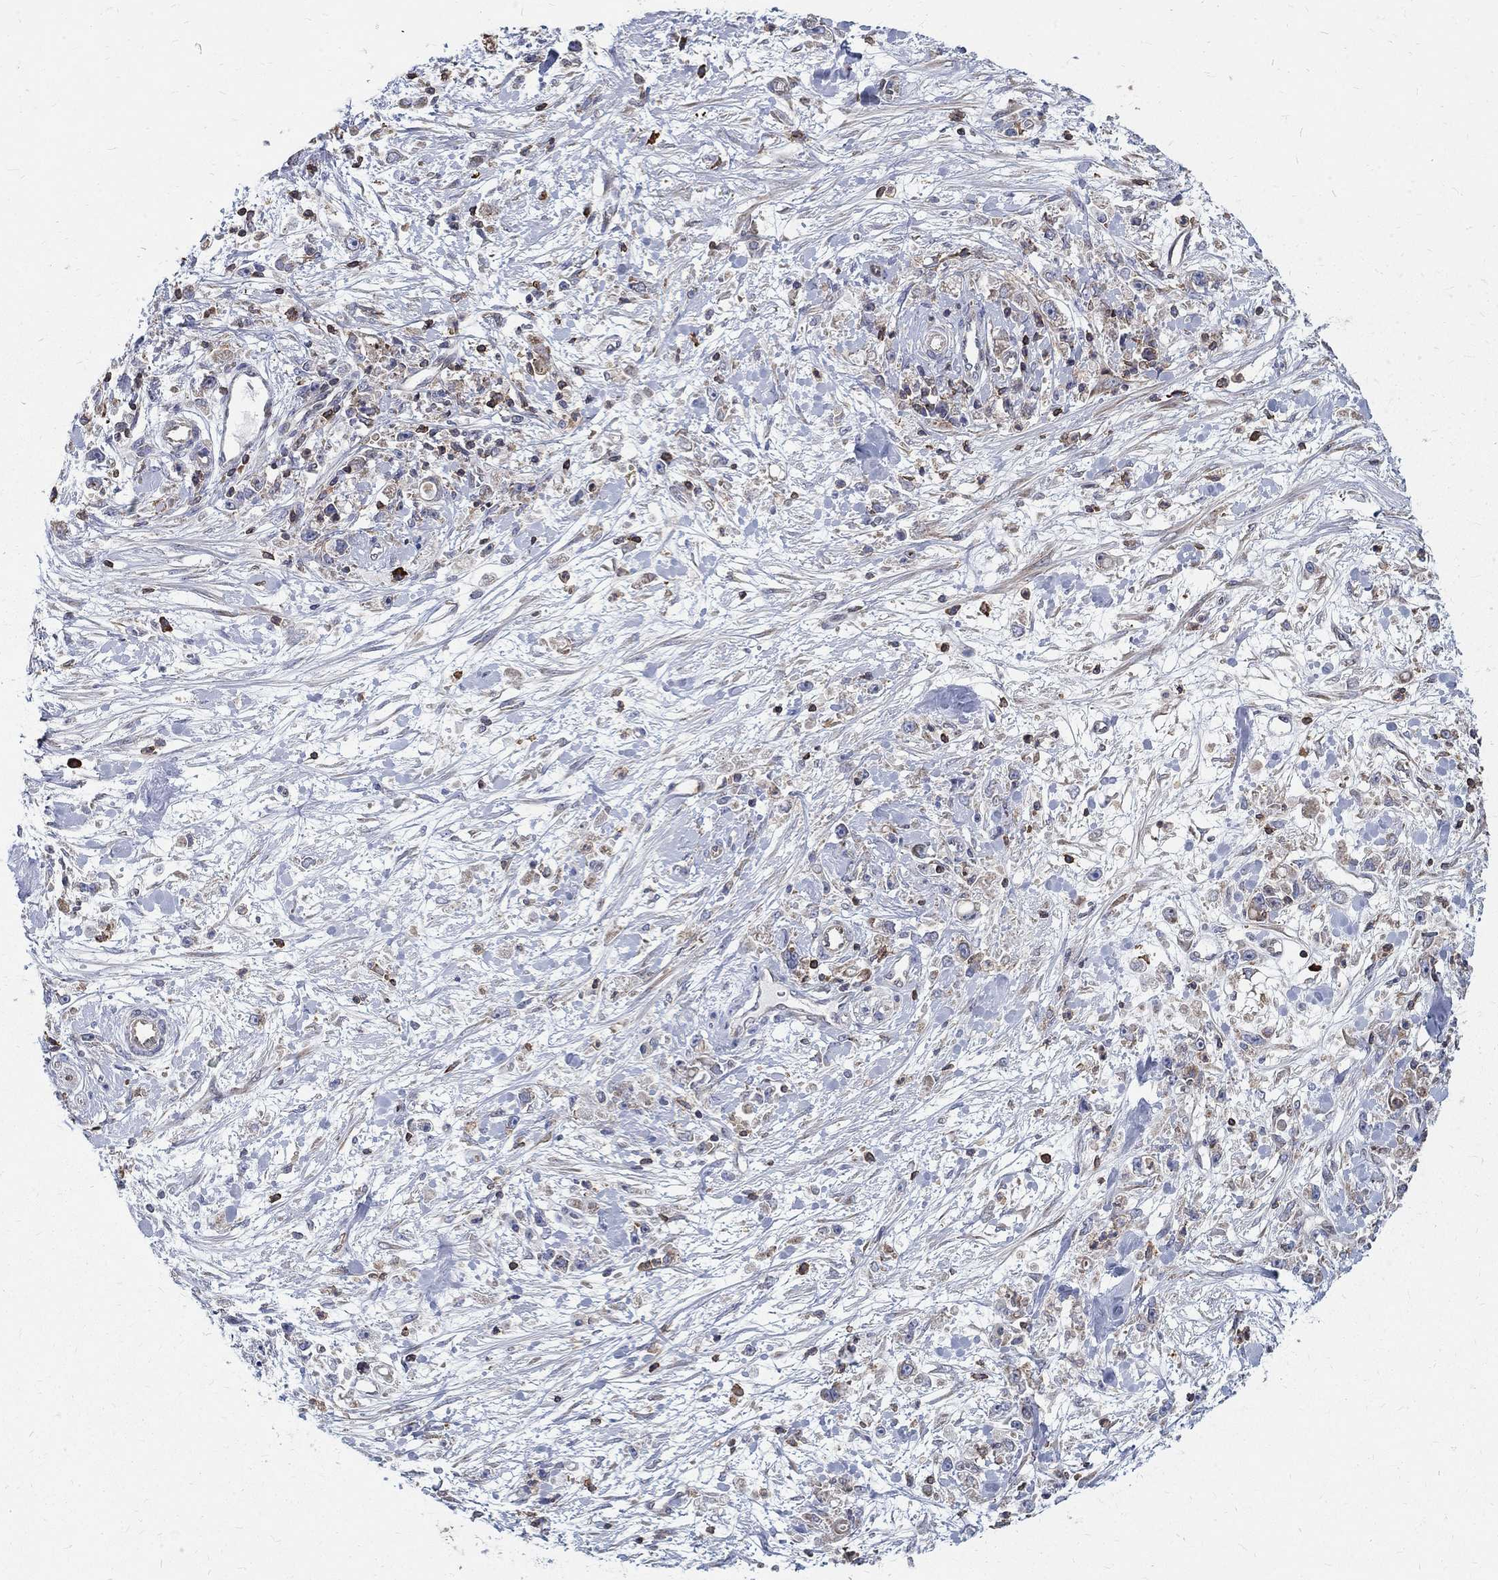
{"staining": {"intensity": "weak", "quantity": "<25%", "location": "cytoplasmic/membranous"}, "tissue": "stomach cancer", "cell_type": "Tumor cells", "image_type": "cancer", "snomed": [{"axis": "morphology", "description": "Adenocarcinoma, NOS"}, {"axis": "topography", "description": "Stomach"}], "caption": "Image shows no significant protein expression in tumor cells of stomach cancer (adenocarcinoma). (Brightfield microscopy of DAB (3,3'-diaminobenzidine) immunohistochemistry (IHC) at high magnification).", "gene": "AGAP2", "patient": {"sex": "female", "age": 59}}